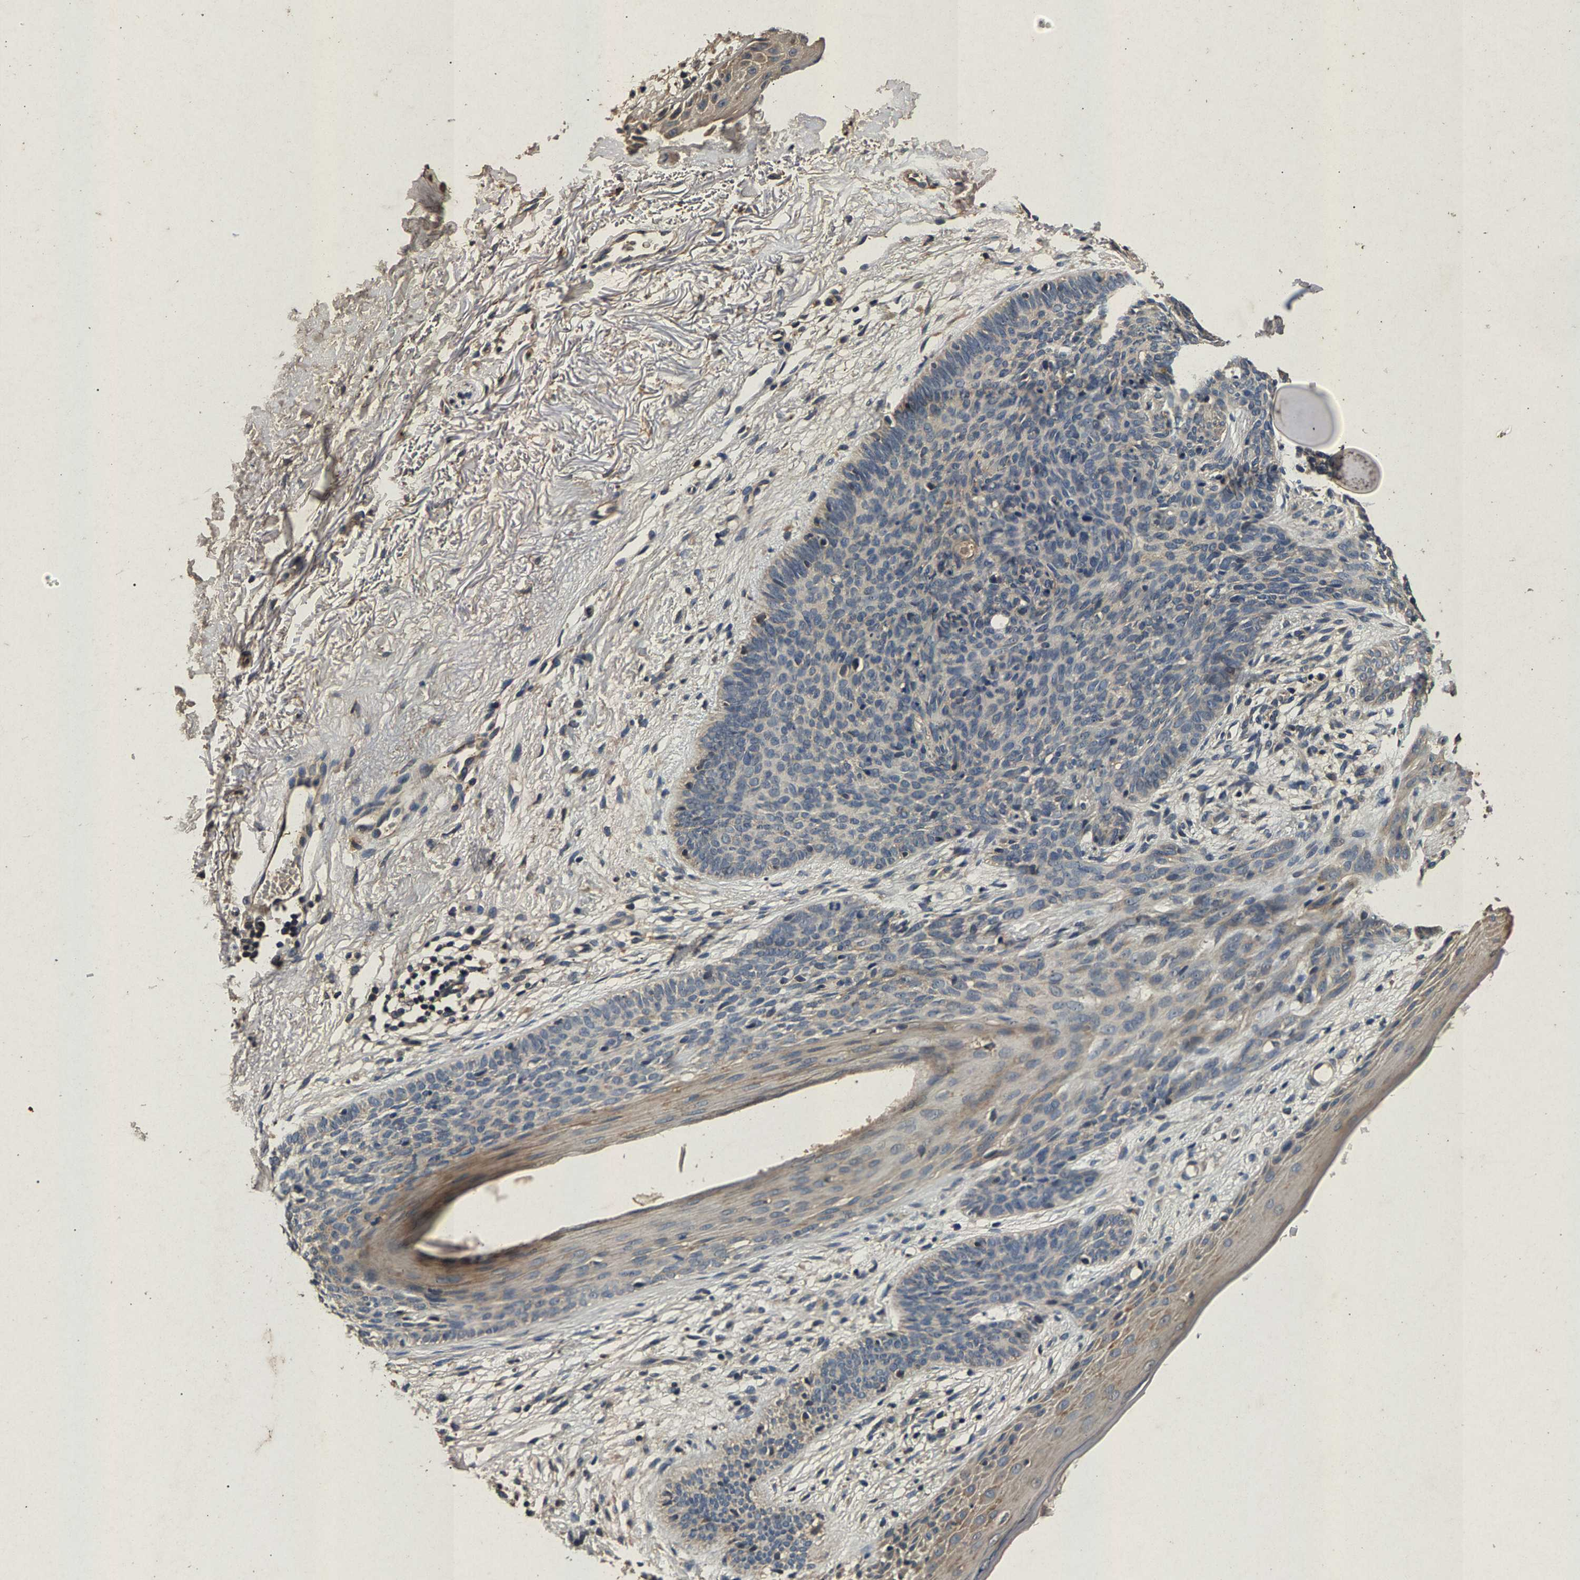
{"staining": {"intensity": "negative", "quantity": "none", "location": "none"}, "tissue": "skin cancer", "cell_type": "Tumor cells", "image_type": "cancer", "snomed": [{"axis": "morphology", "description": "Basal cell carcinoma"}, {"axis": "topography", "description": "Skin"}], "caption": "The immunohistochemistry photomicrograph has no significant positivity in tumor cells of skin cancer tissue. Brightfield microscopy of immunohistochemistry stained with DAB (brown) and hematoxylin (blue), captured at high magnification.", "gene": "PPP1CC", "patient": {"sex": "female", "age": 70}}